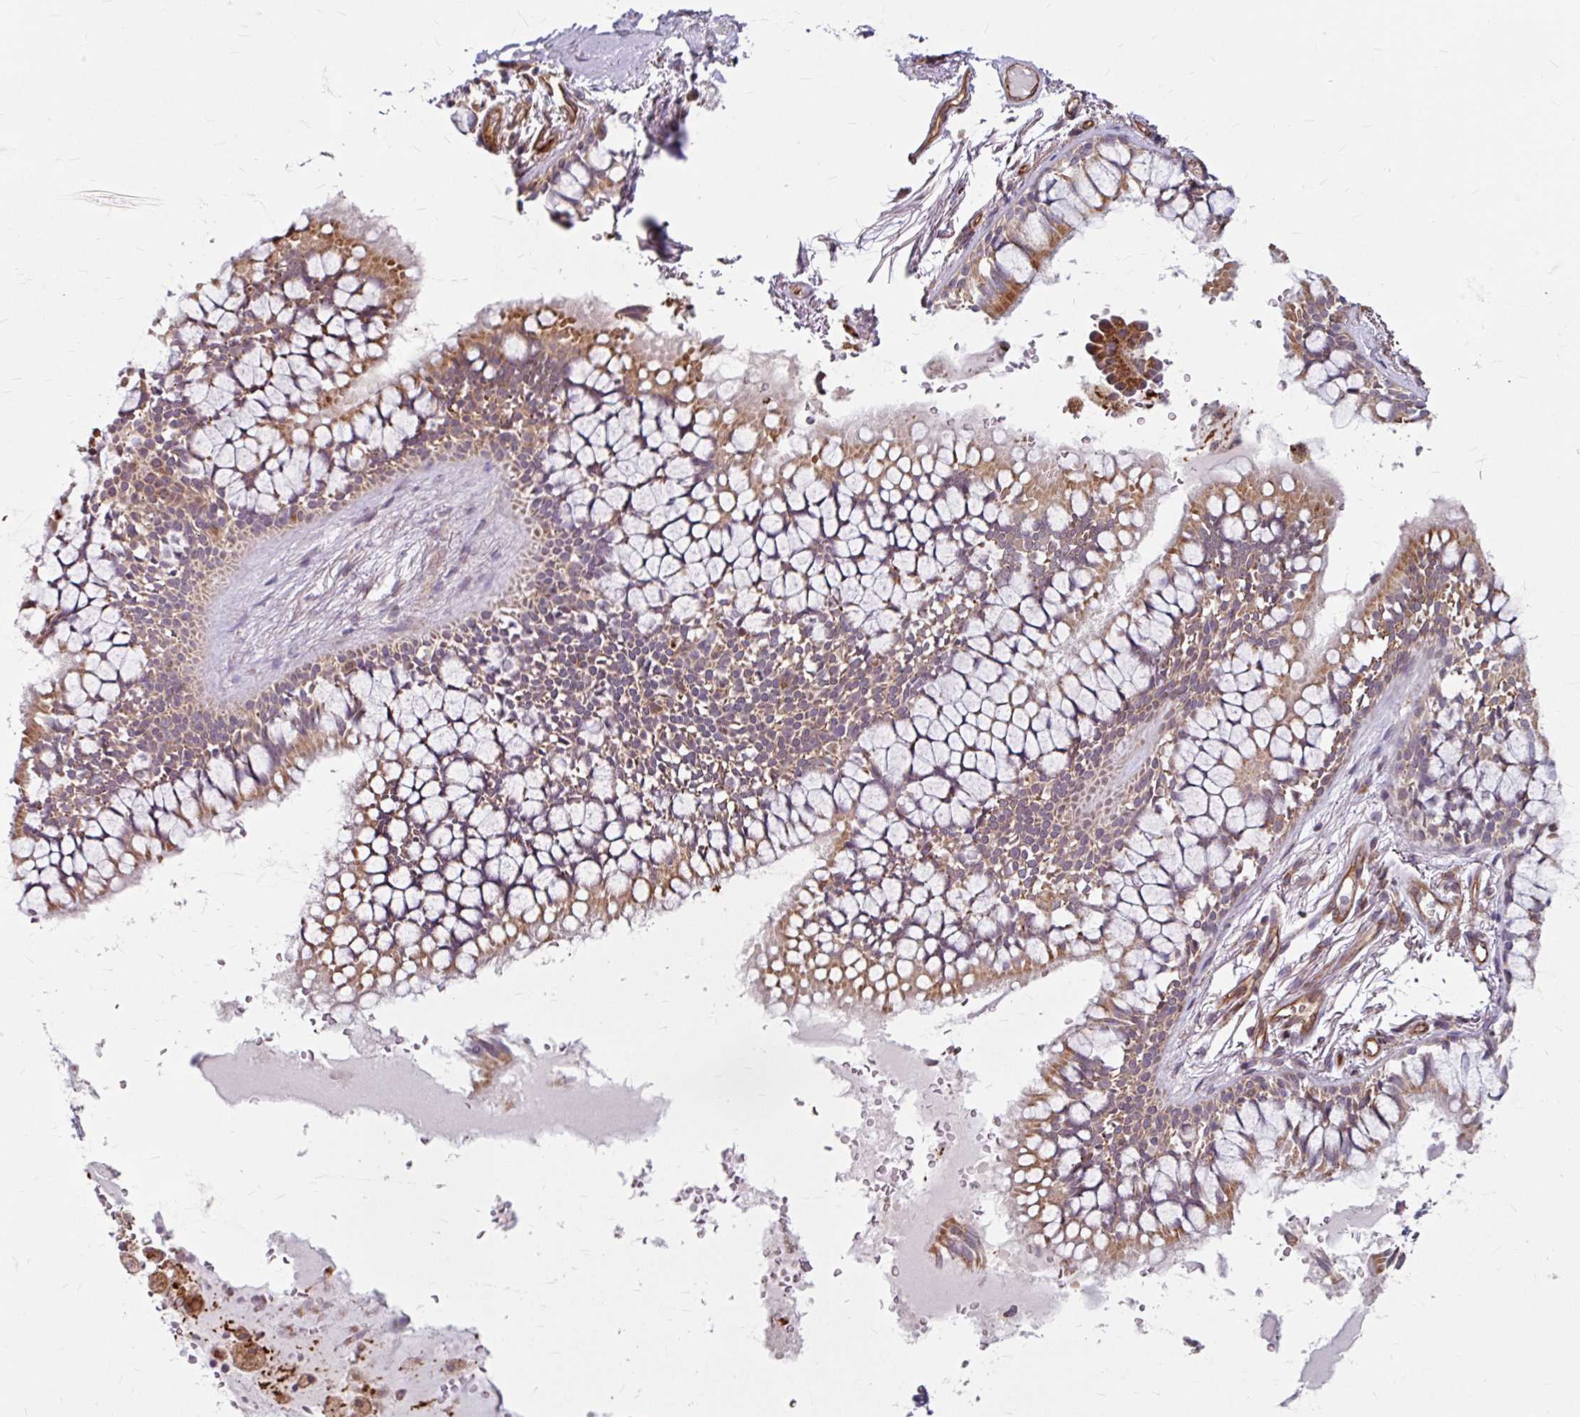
{"staining": {"intensity": "negative", "quantity": "none", "location": "none"}, "tissue": "soft tissue", "cell_type": "Fibroblasts", "image_type": "normal", "snomed": [{"axis": "morphology", "description": "Normal tissue, NOS"}, {"axis": "topography", "description": "Bronchus"}], "caption": "Immunohistochemistry (IHC) histopathology image of normal soft tissue stained for a protein (brown), which shows no staining in fibroblasts.", "gene": "DAAM2", "patient": {"sex": "male", "age": 70}}